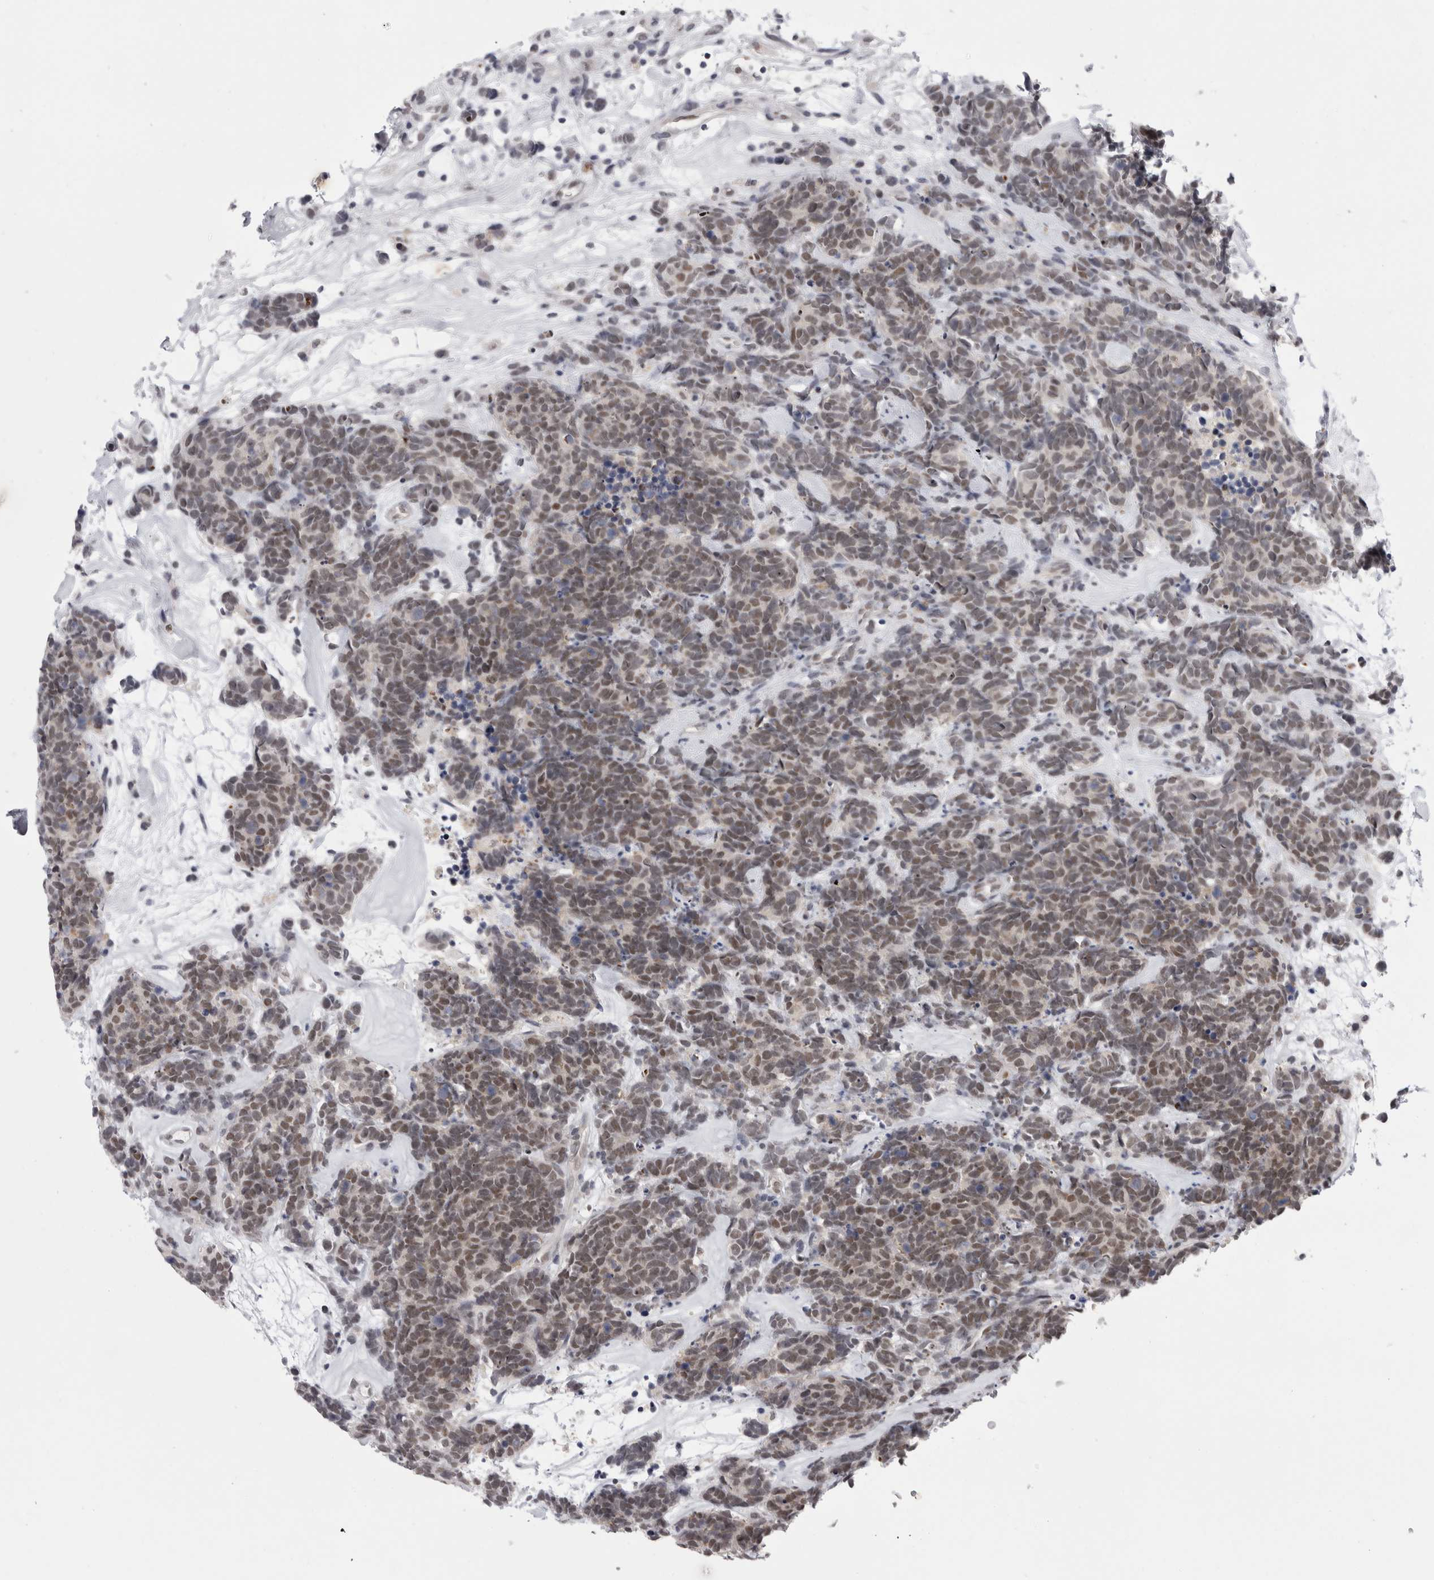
{"staining": {"intensity": "moderate", "quantity": ">75%", "location": "nuclear"}, "tissue": "carcinoid", "cell_type": "Tumor cells", "image_type": "cancer", "snomed": [{"axis": "morphology", "description": "Carcinoma, NOS"}, {"axis": "morphology", "description": "Carcinoid, malignant, NOS"}, {"axis": "topography", "description": "Urinary bladder"}], "caption": "Brown immunohistochemical staining in human carcinoid reveals moderate nuclear staining in approximately >75% of tumor cells. (DAB = brown stain, brightfield microscopy at high magnification).", "gene": "PSMB2", "patient": {"sex": "male", "age": 57}}